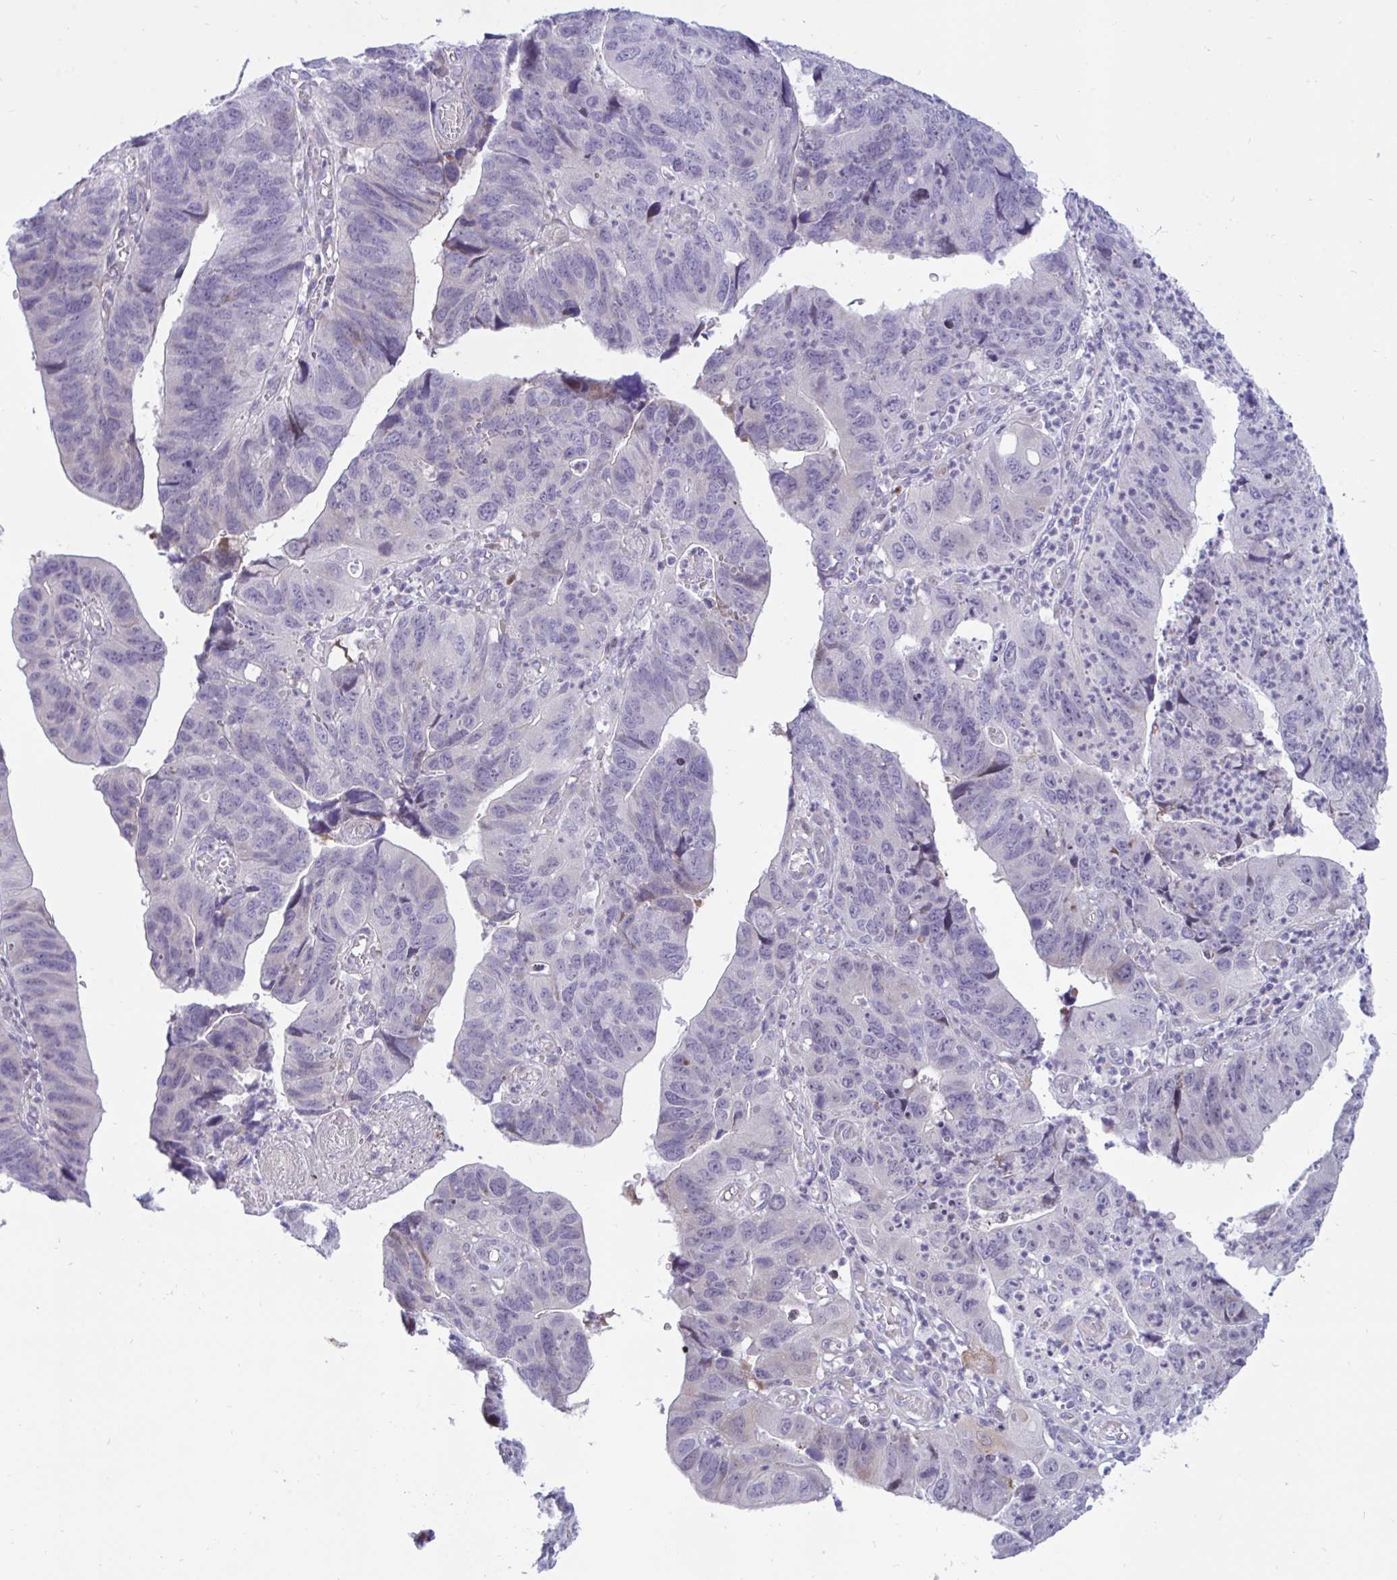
{"staining": {"intensity": "negative", "quantity": "none", "location": "none"}, "tissue": "stomach cancer", "cell_type": "Tumor cells", "image_type": "cancer", "snomed": [{"axis": "morphology", "description": "Adenocarcinoma, NOS"}, {"axis": "topography", "description": "Stomach"}], "caption": "DAB (3,3'-diaminobenzidine) immunohistochemical staining of stomach adenocarcinoma demonstrates no significant staining in tumor cells.", "gene": "EPOP", "patient": {"sex": "male", "age": 59}}